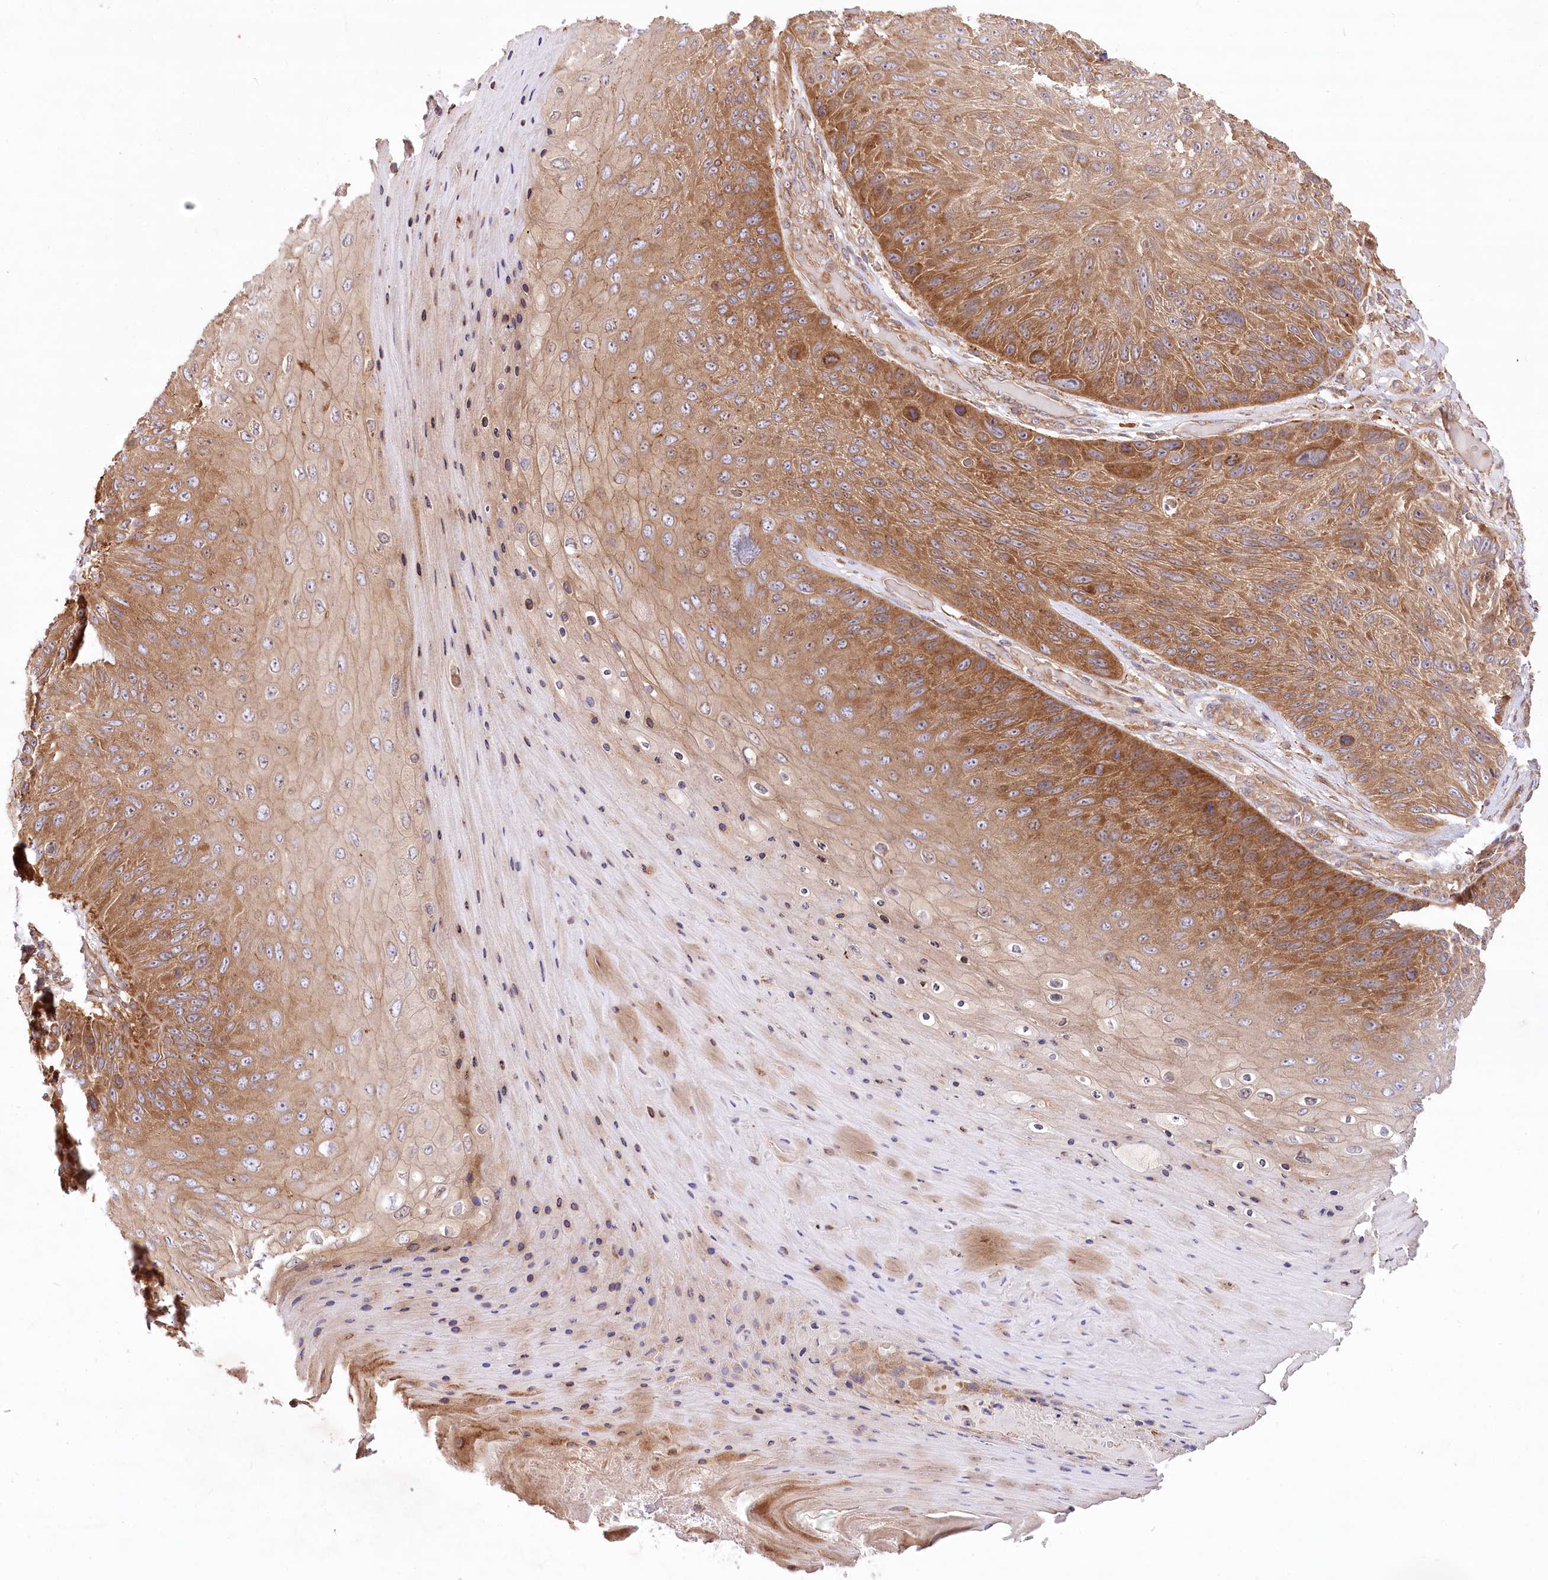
{"staining": {"intensity": "moderate", "quantity": ">75%", "location": "cytoplasmic/membranous"}, "tissue": "skin cancer", "cell_type": "Tumor cells", "image_type": "cancer", "snomed": [{"axis": "morphology", "description": "Squamous cell carcinoma, NOS"}, {"axis": "topography", "description": "Skin"}], "caption": "This photomicrograph exhibits skin squamous cell carcinoma stained with IHC to label a protein in brown. The cytoplasmic/membranous of tumor cells show moderate positivity for the protein. Nuclei are counter-stained blue.", "gene": "UMPS", "patient": {"sex": "female", "age": 88}}